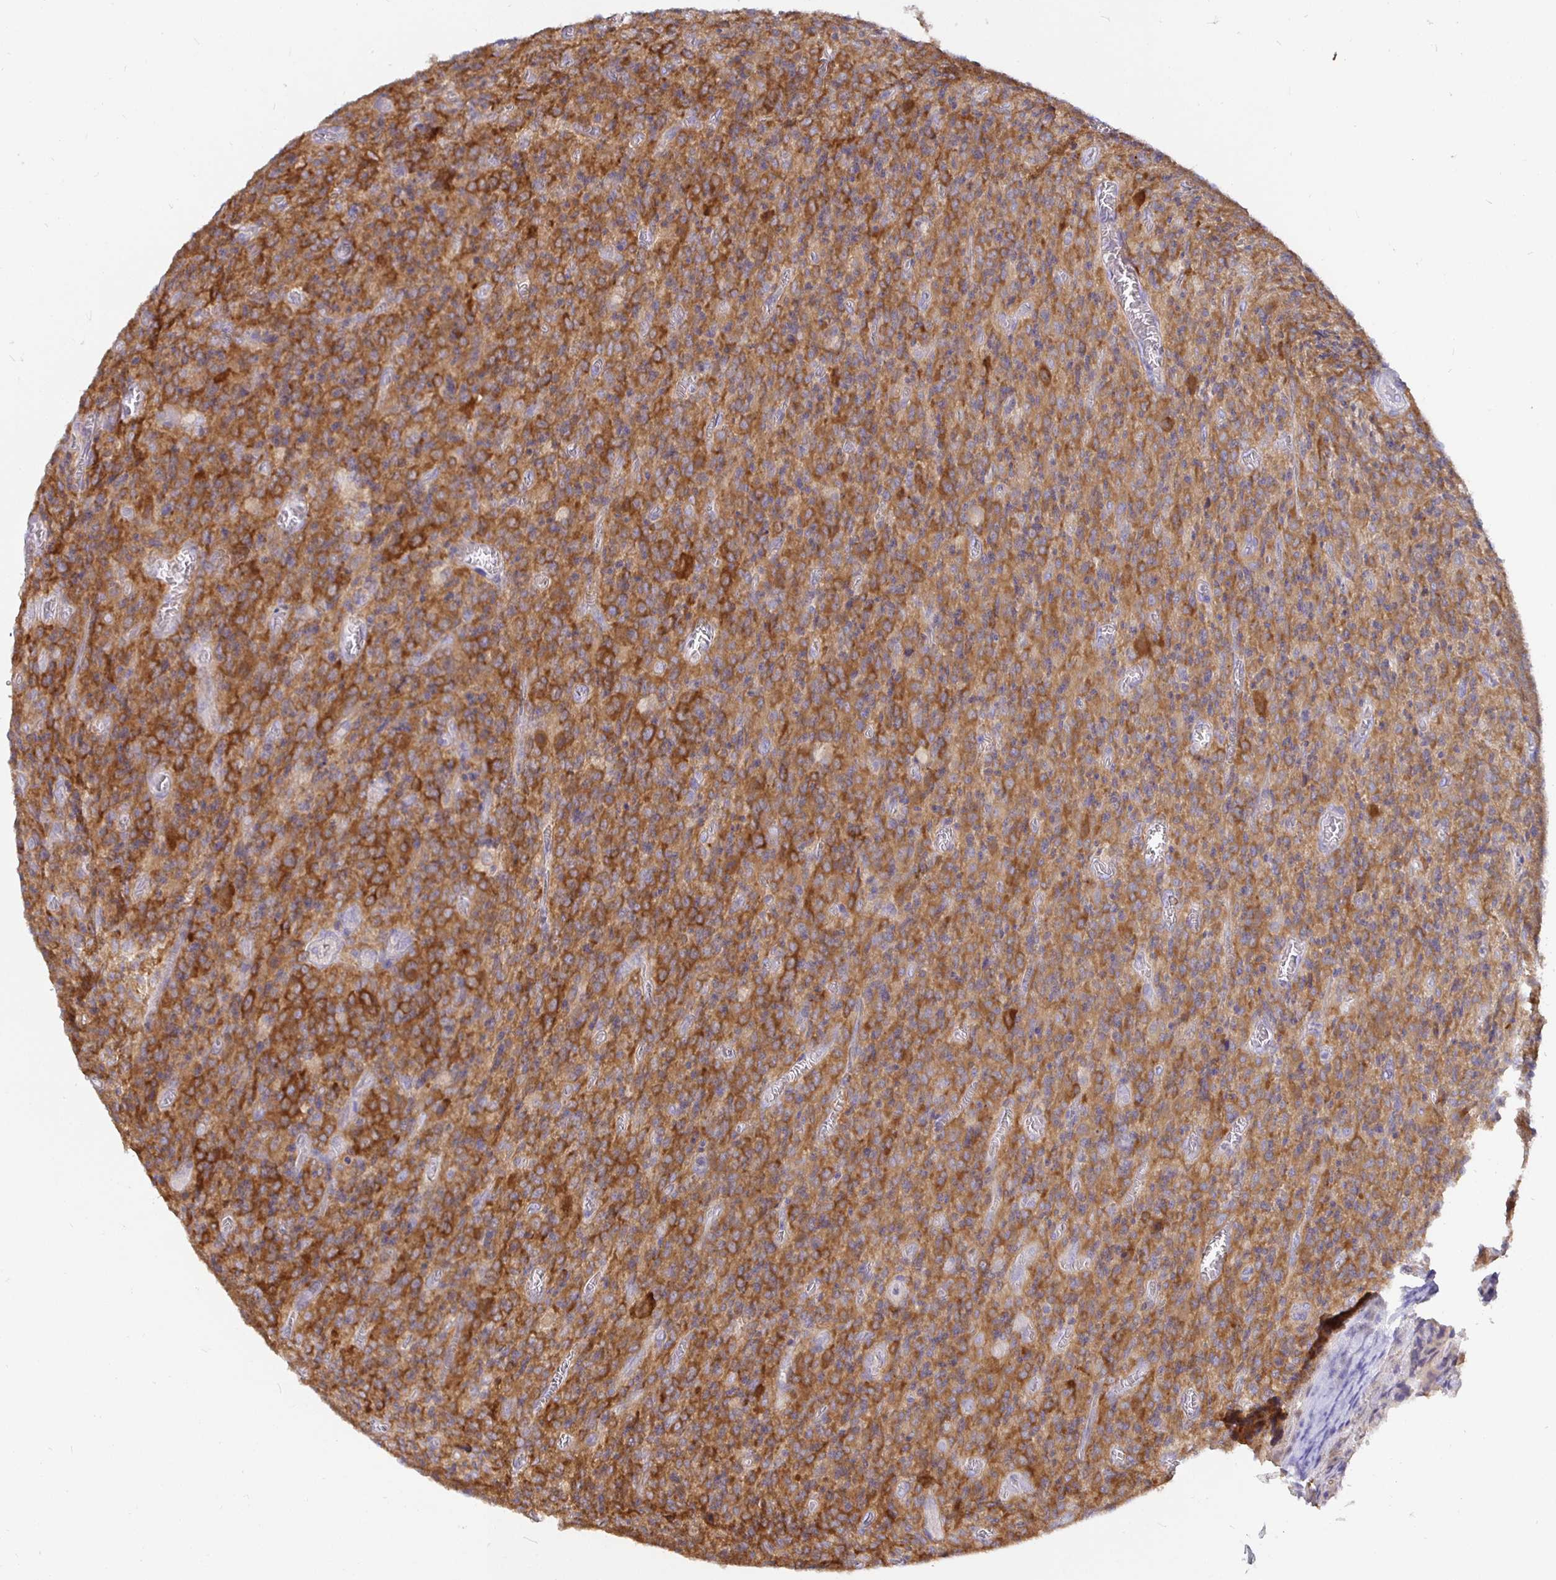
{"staining": {"intensity": "moderate", "quantity": ">75%", "location": "cytoplasmic/membranous"}, "tissue": "glioma", "cell_type": "Tumor cells", "image_type": "cancer", "snomed": [{"axis": "morphology", "description": "Glioma, malignant, High grade"}, {"axis": "topography", "description": "Brain"}], "caption": "Malignant glioma (high-grade) tissue reveals moderate cytoplasmic/membranous expression in about >75% of tumor cells", "gene": "KIF21A", "patient": {"sex": "male", "age": 76}}